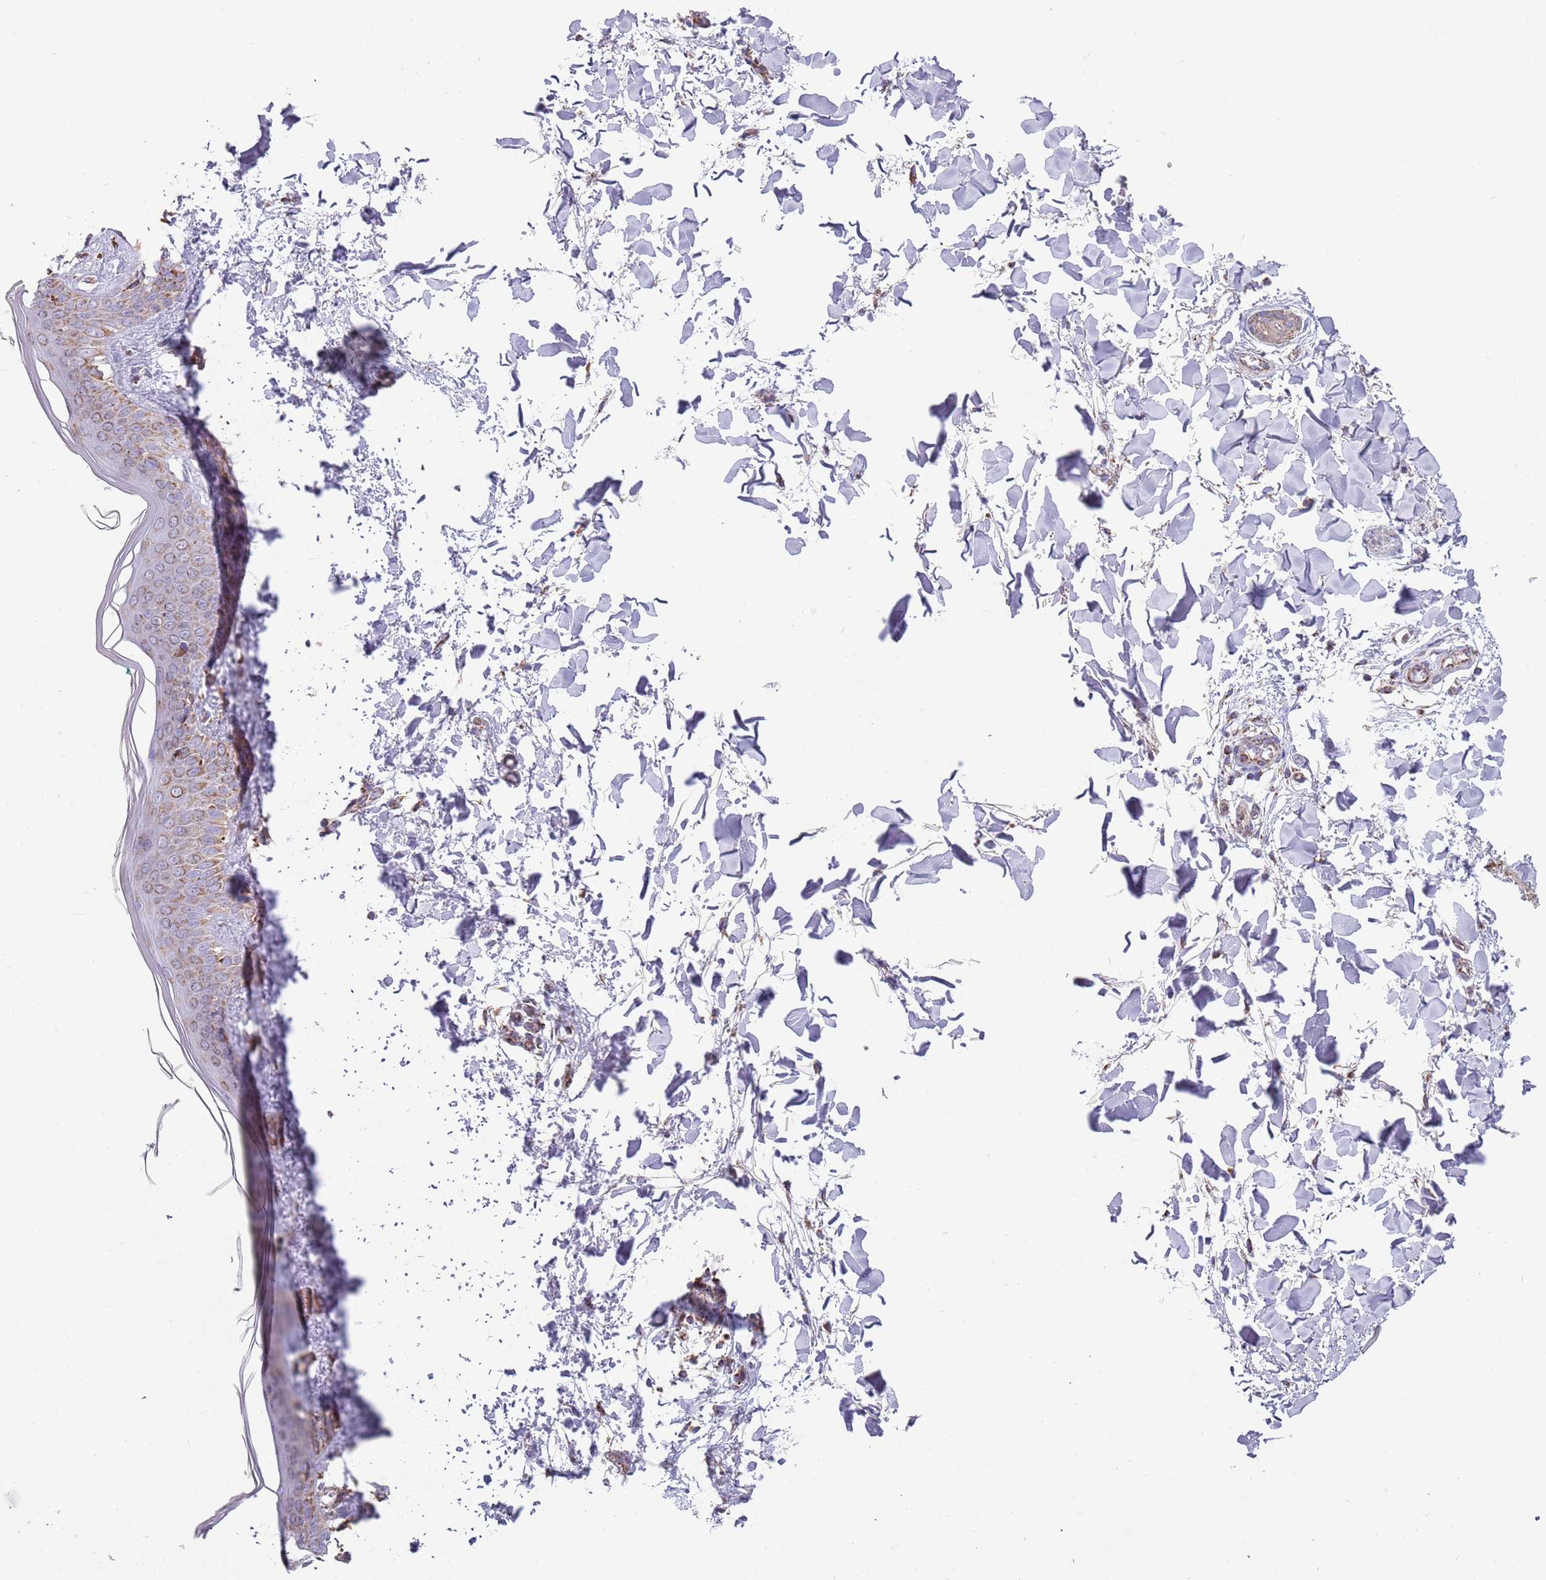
{"staining": {"intensity": "negative", "quantity": "none", "location": "none"}, "tissue": "skin", "cell_type": "Fibroblasts", "image_type": "normal", "snomed": [{"axis": "morphology", "description": "Normal tissue, NOS"}, {"axis": "topography", "description": "Skin"}], "caption": "High power microscopy photomicrograph of an immunohistochemistry (IHC) micrograph of normal skin, revealing no significant expression in fibroblasts. (Immunohistochemistry (ihc), brightfield microscopy, high magnification).", "gene": "TTLL1", "patient": {"sex": "female", "age": 34}}